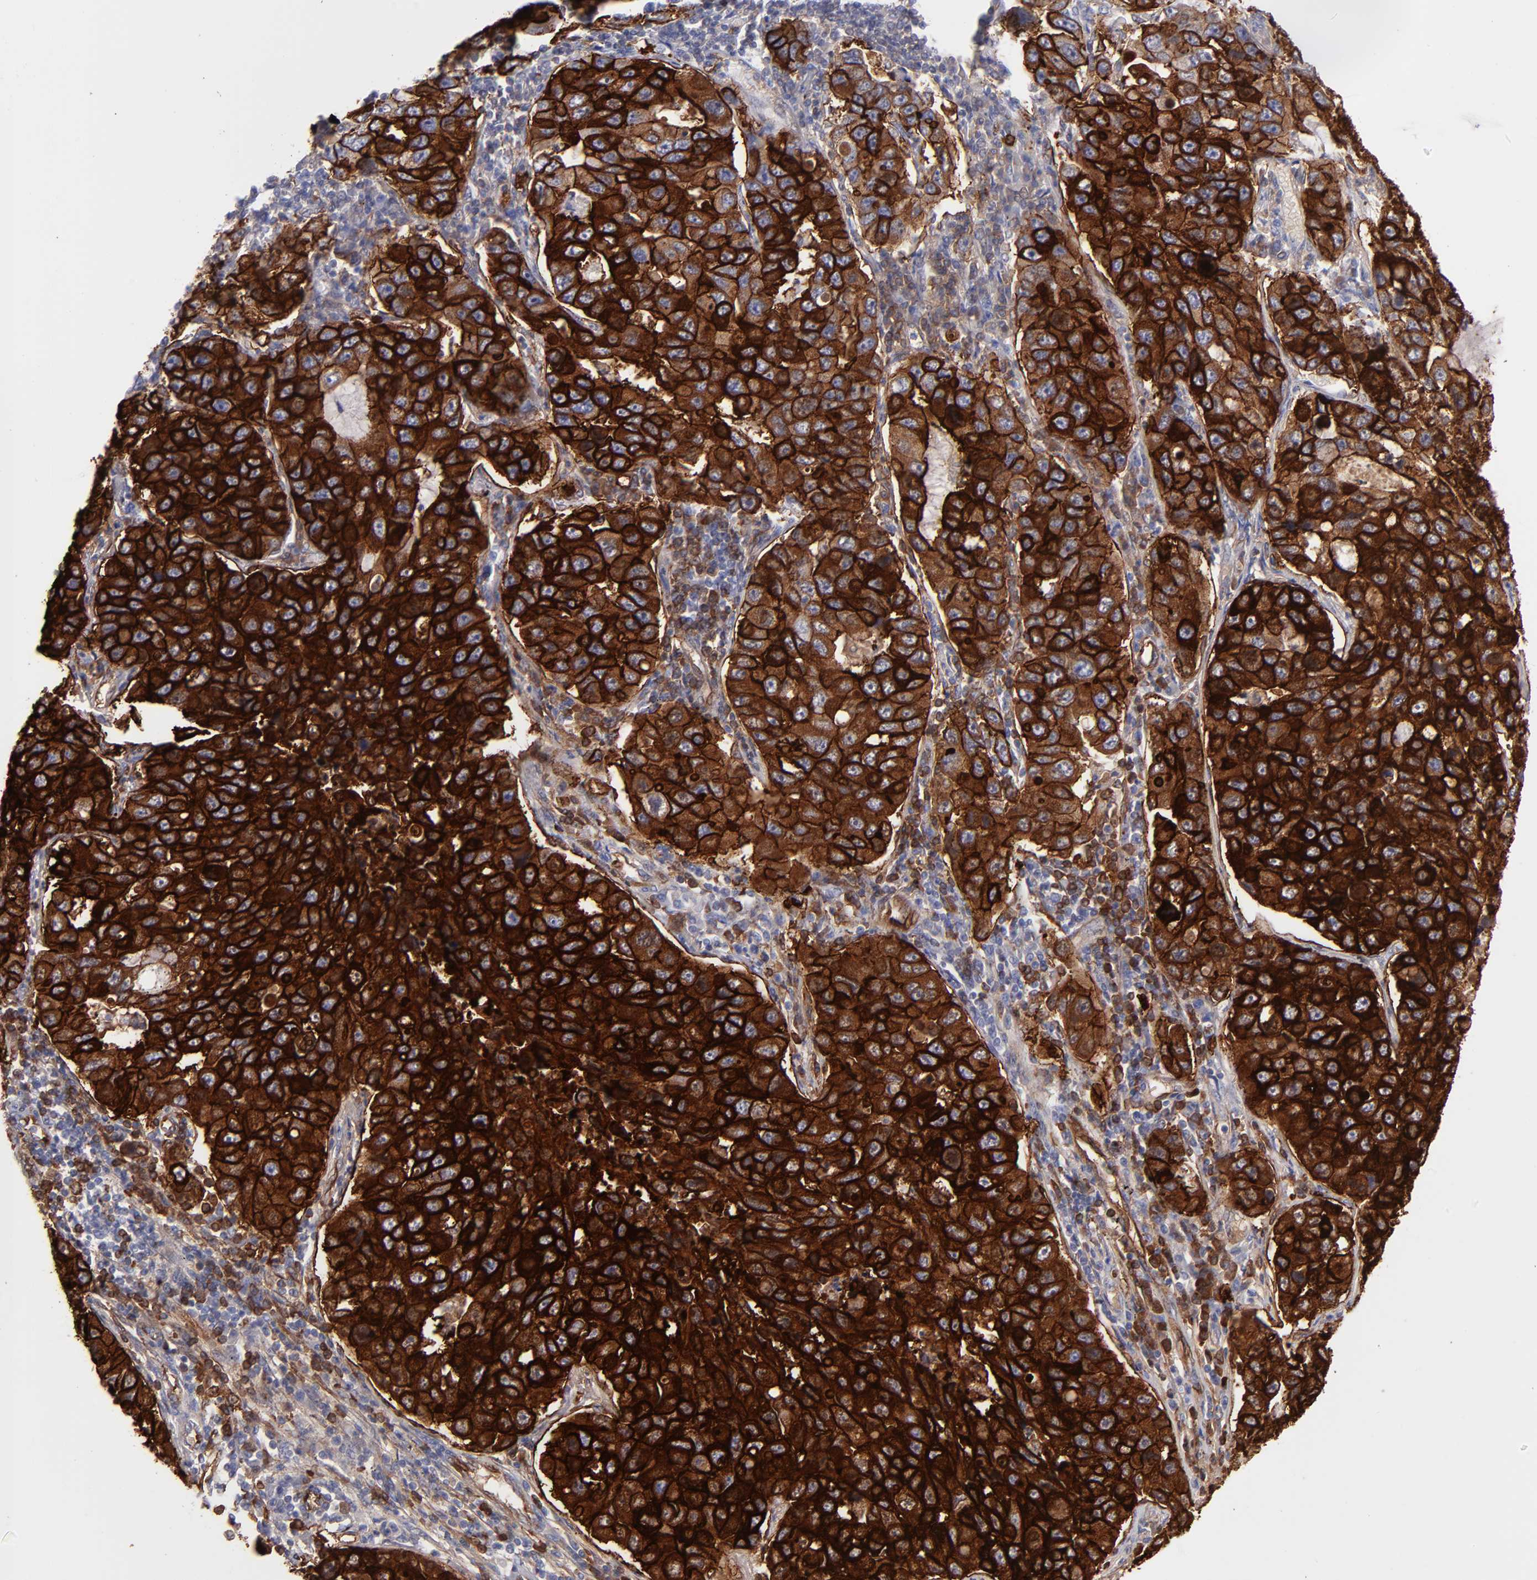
{"staining": {"intensity": "strong", "quantity": ">75%", "location": "cytoplasmic/membranous"}, "tissue": "lung cancer", "cell_type": "Tumor cells", "image_type": "cancer", "snomed": [{"axis": "morphology", "description": "Adenocarcinoma, NOS"}, {"axis": "topography", "description": "Lung"}], "caption": "Lung cancer (adenocarcinoma) stained for a protein (brown) exhibits strong cytoplasmic/membranous positive expression in about >75% of tumor cells.", "gene": "AHNAK2", "patient": {"sex": "male", "age": 64}}